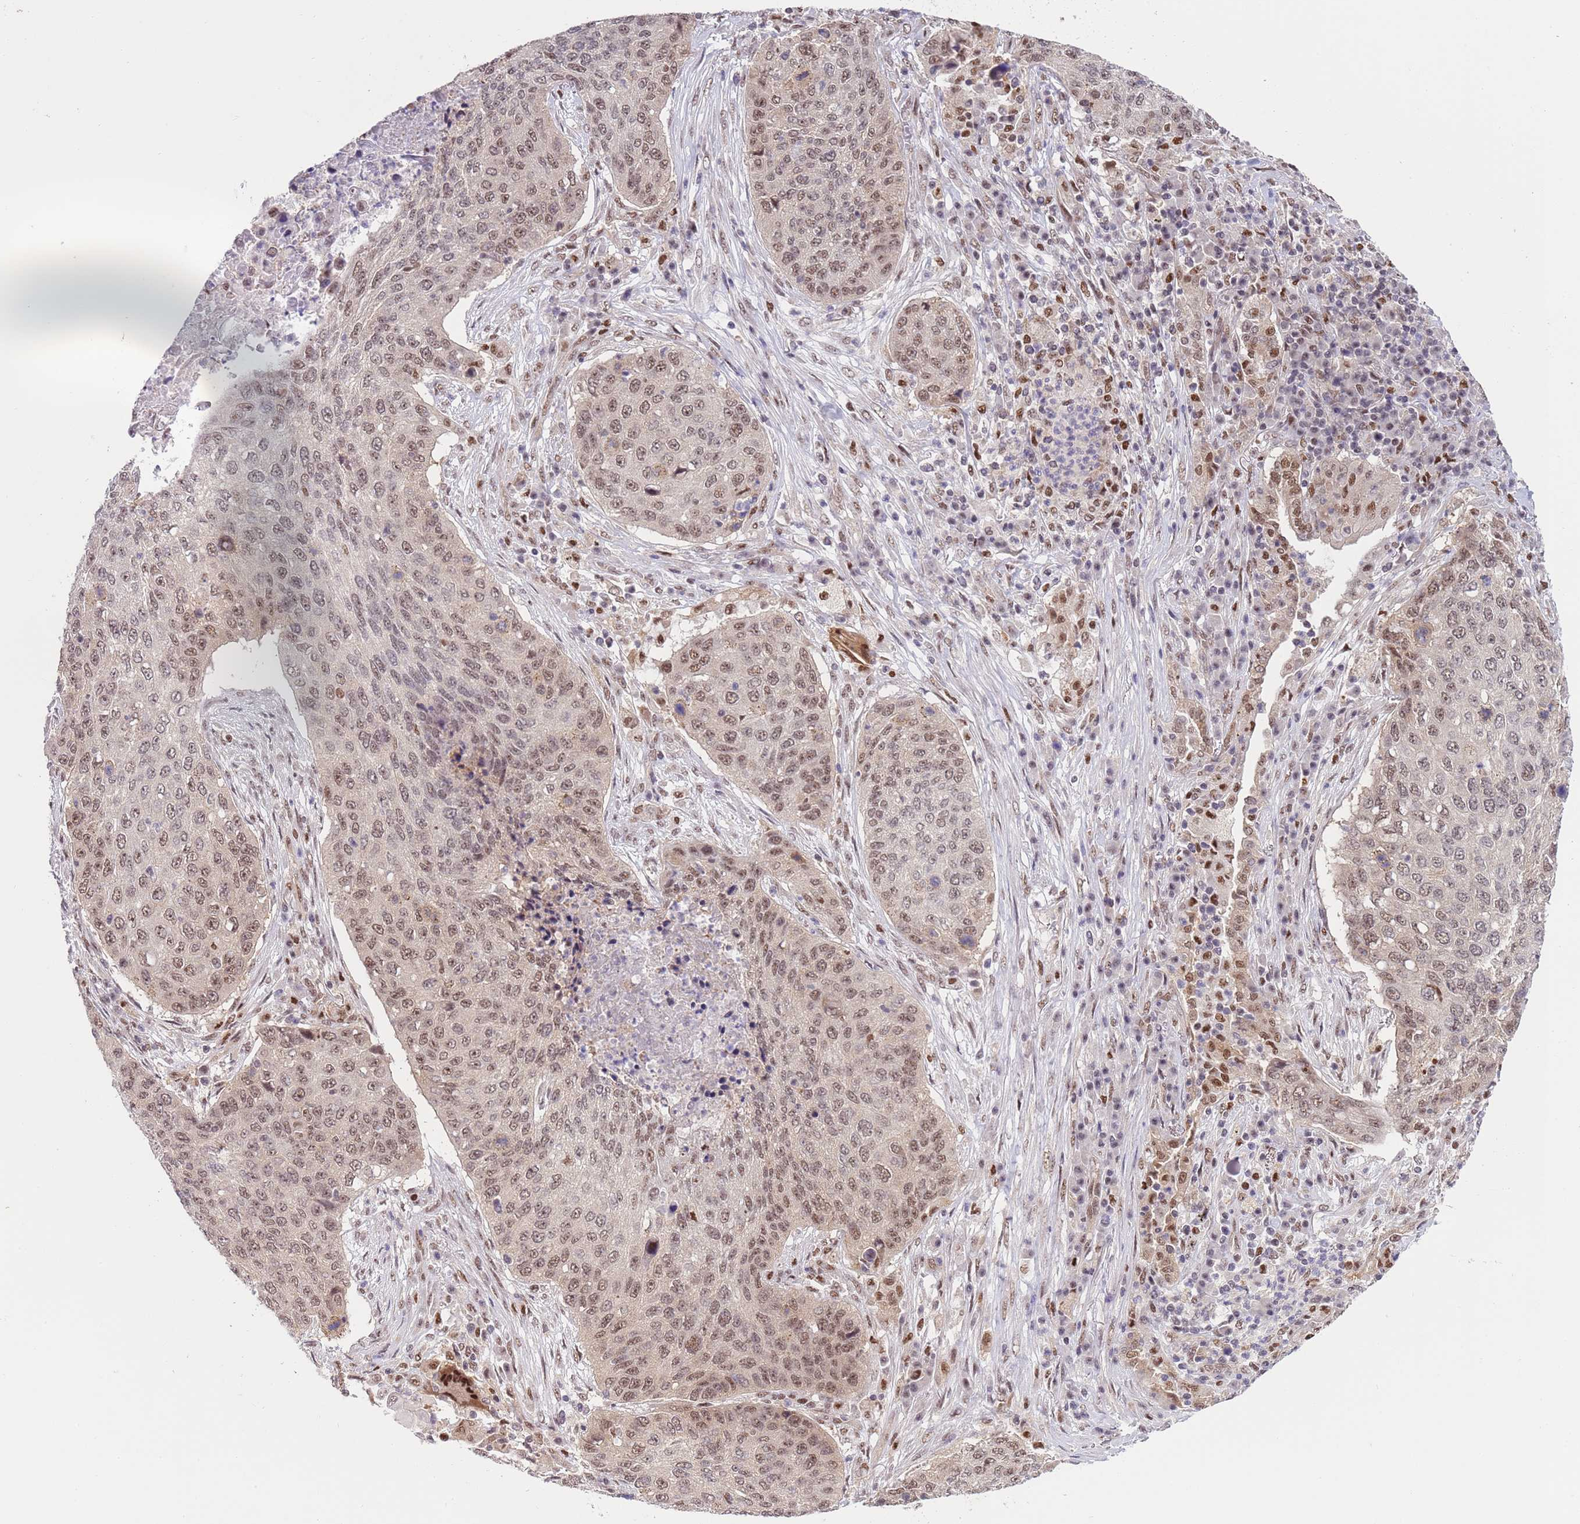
{"staining": {"intensity": "moderate", "quantity": ">75%", "location": "nuclear"}, "tissue": "lung cancer", "cell_type": "Tumor cells", "image_type": "cancer", "snomed": [{"axis": "morphology", "description": "Squamous cell carcinoma, NOS"}, {"axis": "topography", "description": "Lung"}], "caption": "Protein staining reveals moderate nuclear staining in about >75% of tumor cells in lung cancer.", "gene": "PRPF6", "patient": {"sex": "female", "age": 63}}